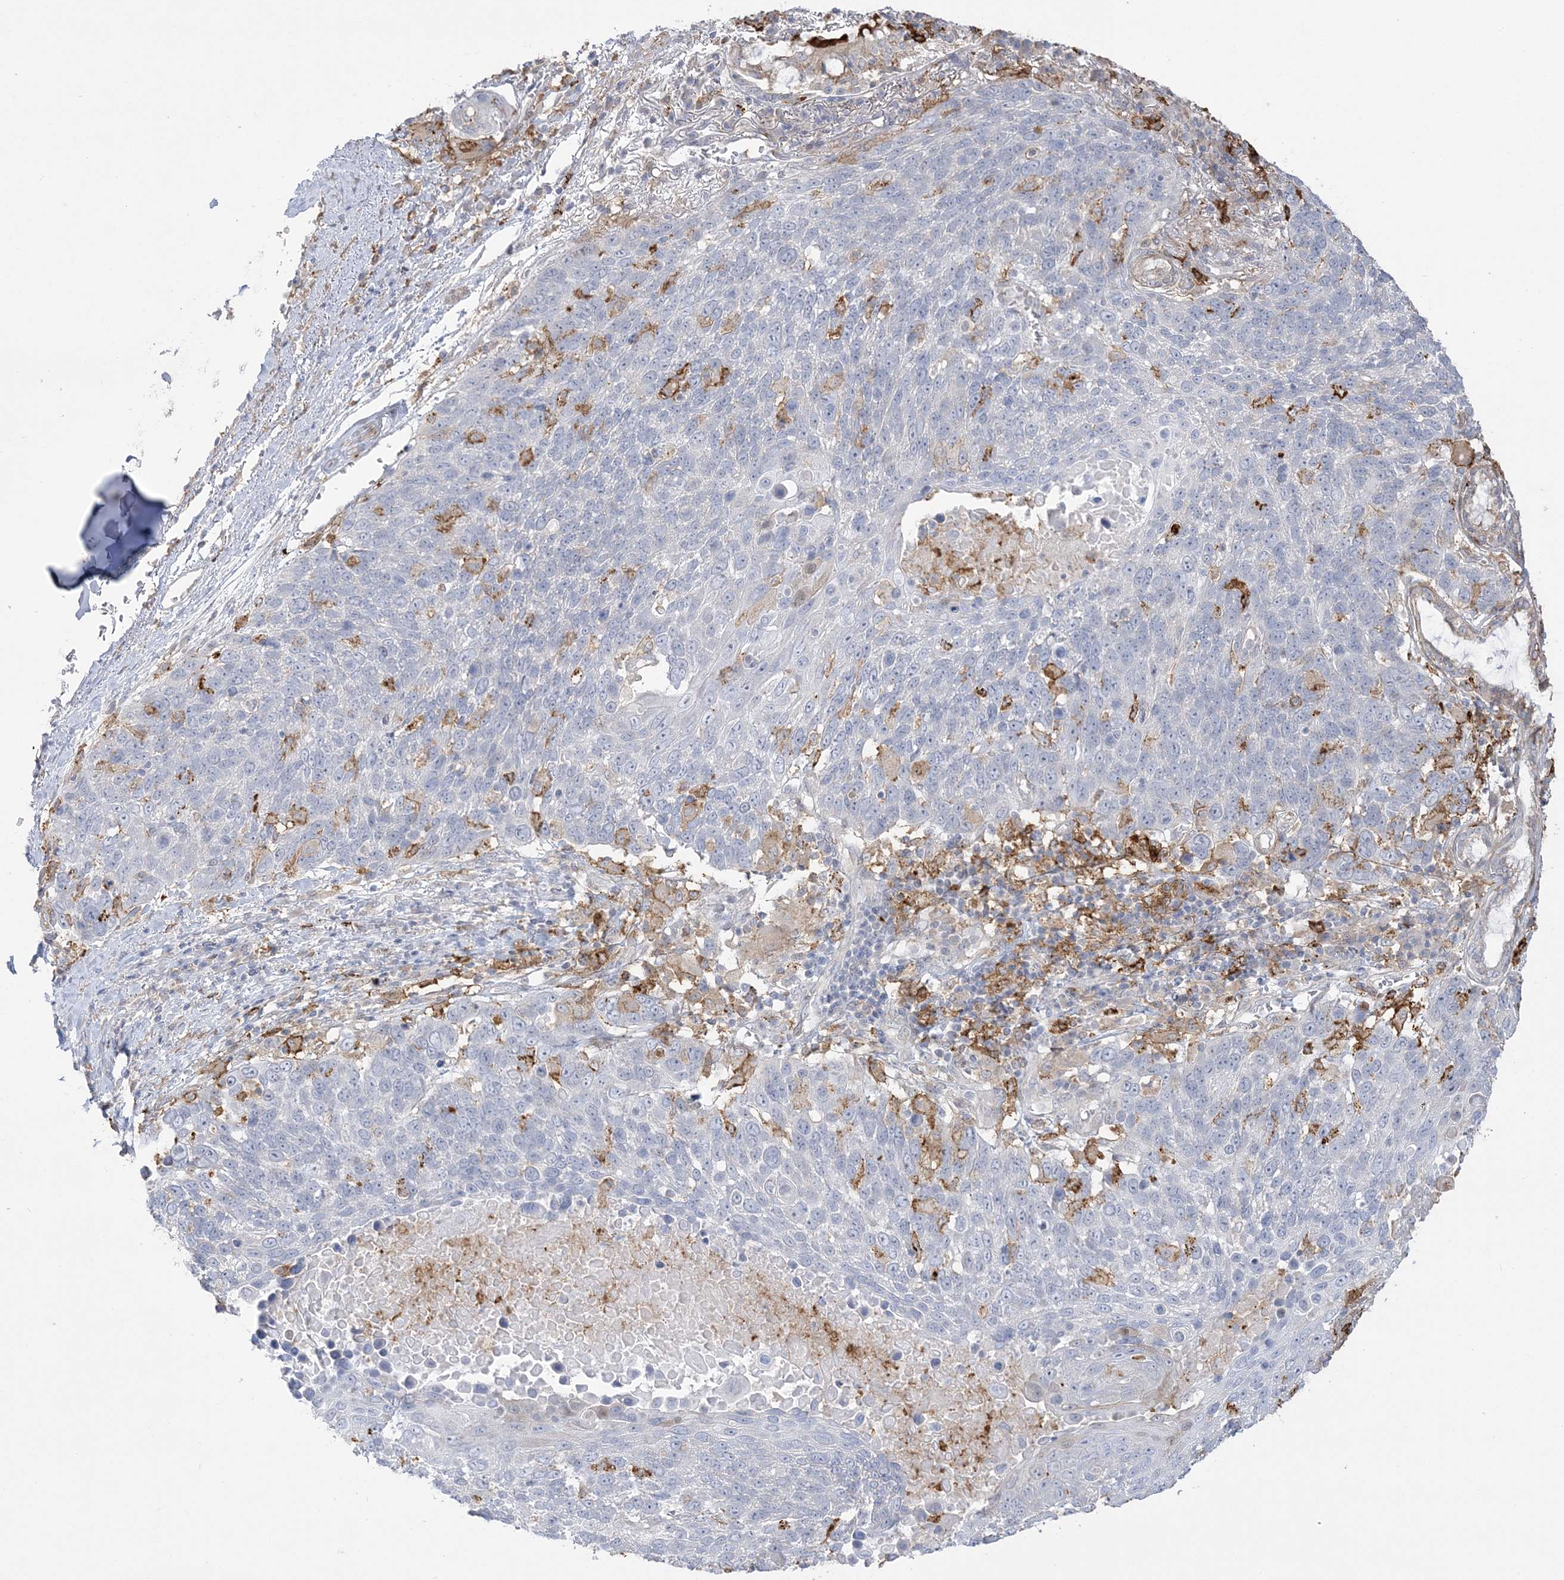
{"staining": {"intensity": "negative", "quantity": "none", "location": "none"}, "tissue": "lung cancer", "cell_type": "Tumor cells", "image_type": "cancer", "snomed": [{"axis": "morphology", "description": "Squamous cell carcinoma, NOS"}, {"axis": "topography", "description": "Lung"}], "caption": "Immunohistochemistry (IHC) of squamous cell carcinoma (lung) demonstrates no positivity in tumor cells. (DAB (3,3'-diaminobenzidine) immunohistochemistry with hematoxylin counter stain).", "gene": "HAAO", "patient": {"sex": "male", "age": 66}}